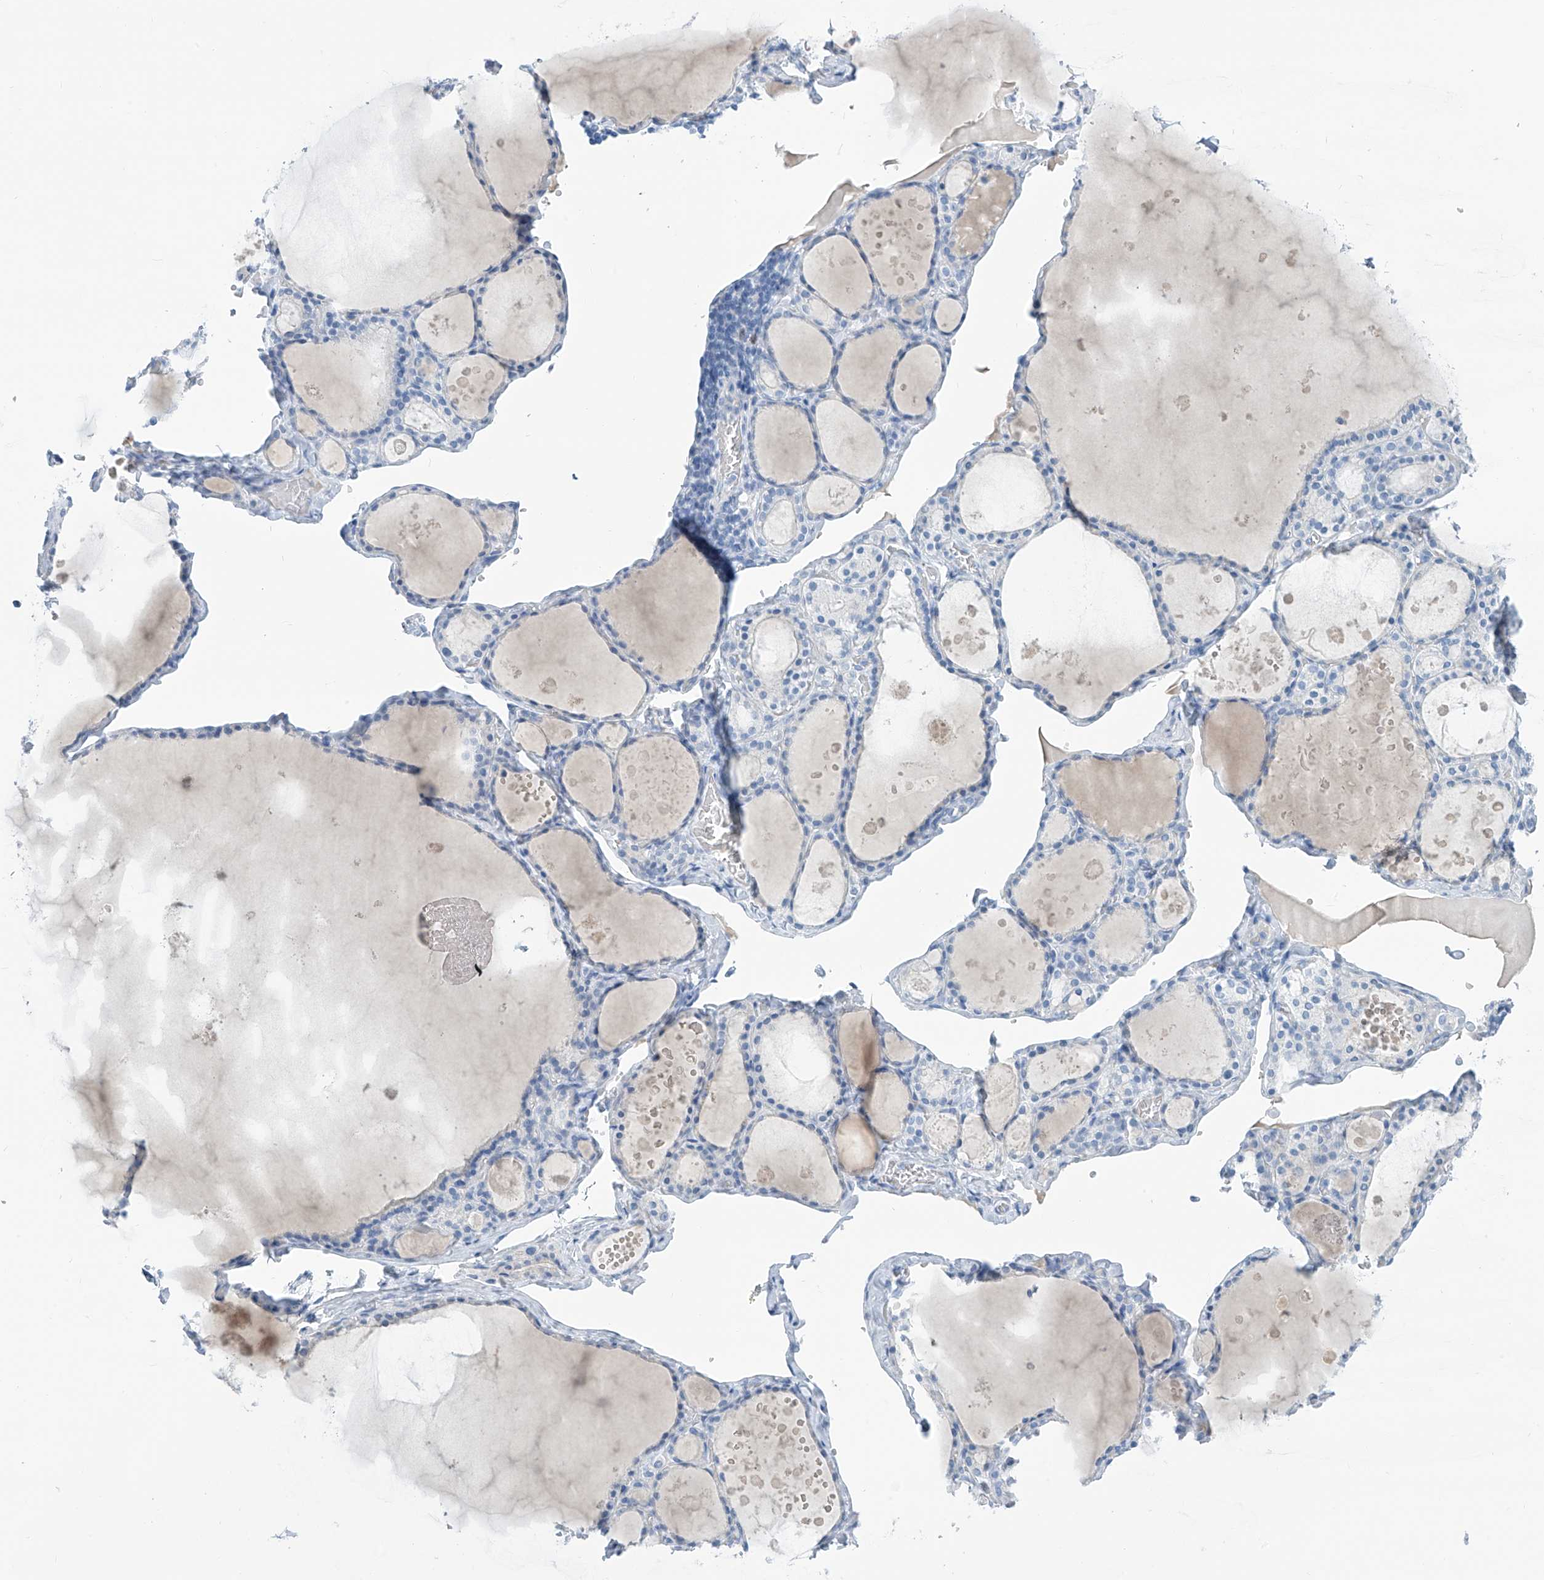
{"staining": {"intensity": "negative", "quantity": "none", "location": "none"}, "tissue": "thyroid gland", "cell_type": "Glandular cells", "image_type": "normal", "snomed": [{"axis": "morphology", "description": "Normal tissue, NOS"}, {"axis": "topography", "description": "Thyroid gland"}], "caption": "Immunohistochemistry (IHC) histopathology image of normal thyroid gland stained for a protein (brown), which shows no staining in glandular cells. The staining is performed using DAB brown chromogen with nuclei counter-stained in using hematoxylin.", "gene": "SGO2", "patient": {"sex": "male", "age": 56}}